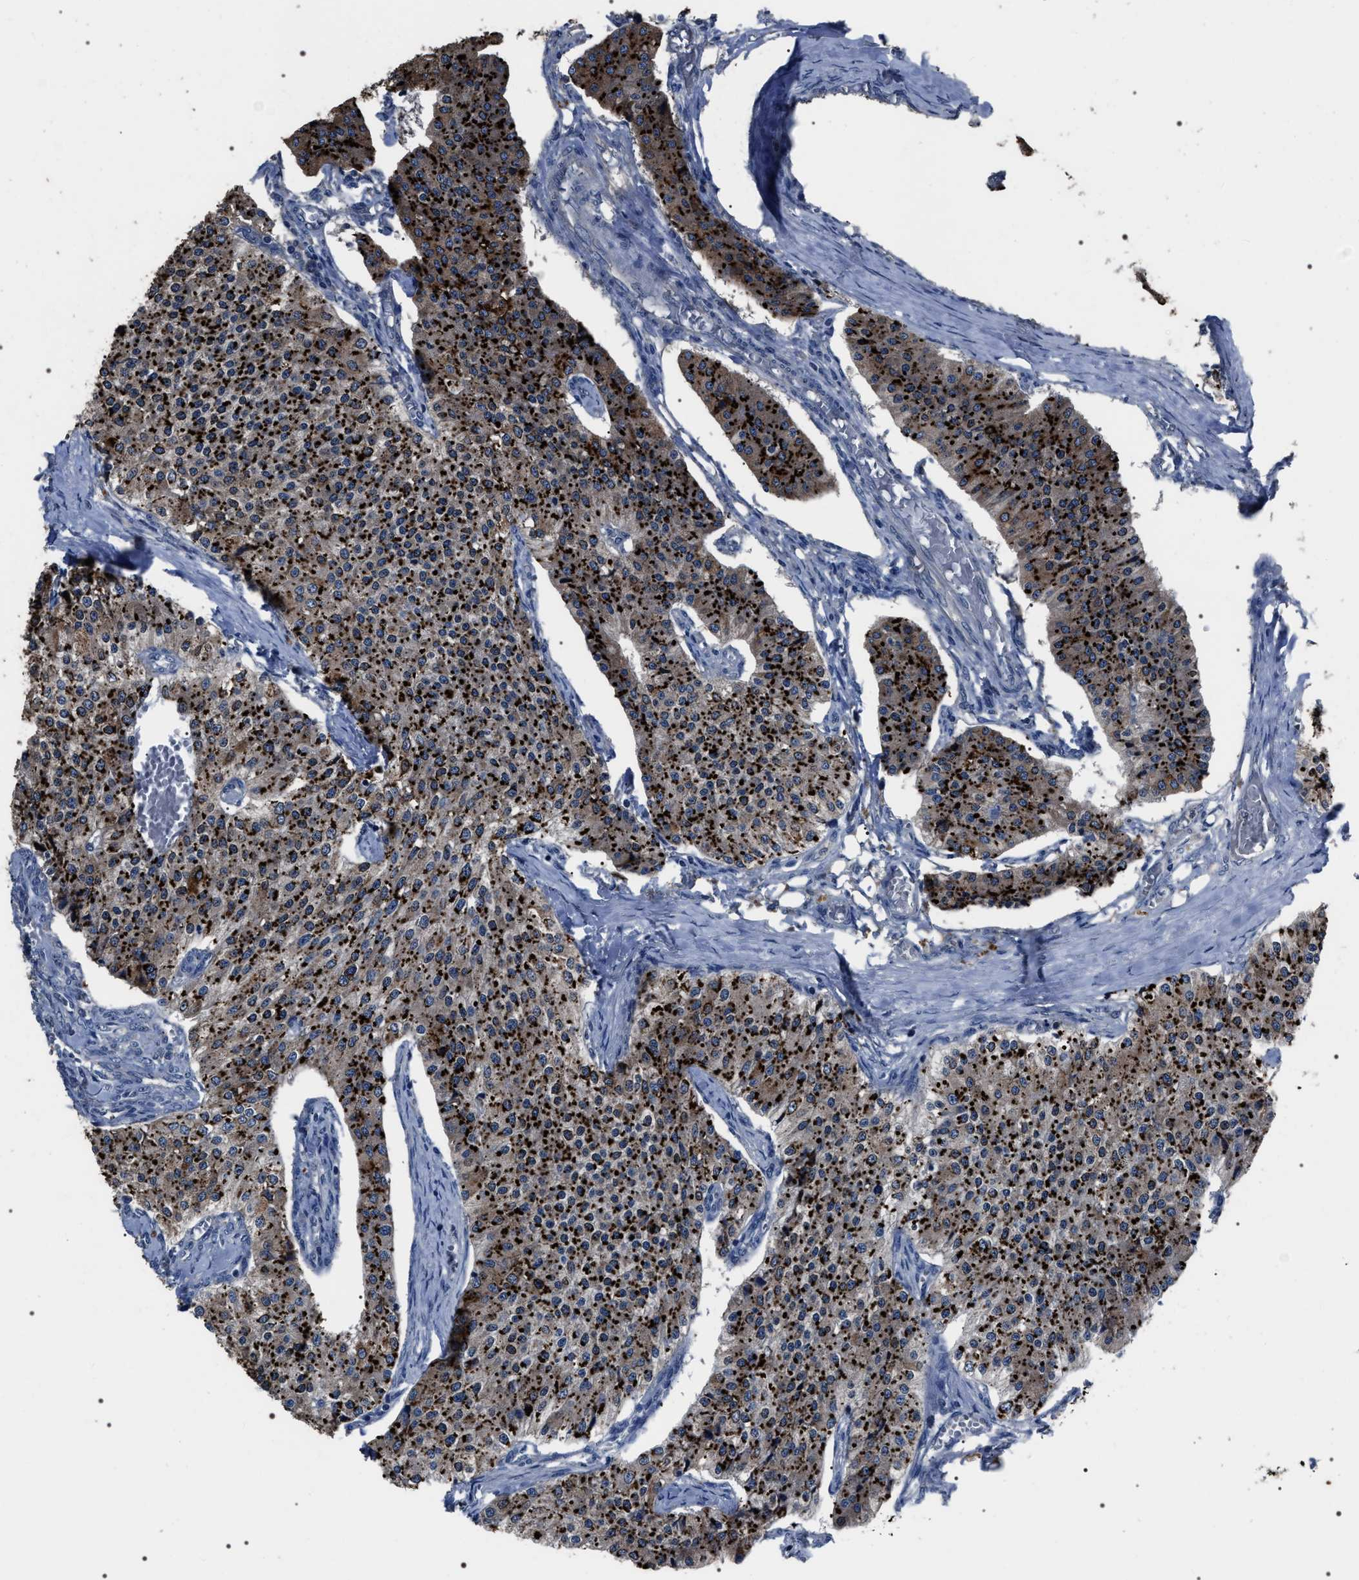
{"staining": {"intensity": "strong", "quantity": "25%-75%", "location": "cytoplasmic/membranous"}, "tissue": "carcinoid", "cell_type": "Tumor cells", "image_type": "cancer", "snomed": [{"axis": "morphology", "description": "Carcinoid, malignant, NOS"}, {"axis": "topography", "description": "Colon"}], "caption": "Tumor cells display high levels of strong cytoplasmic/membranous expression in about 25%-75% of cells in carcinoid. (brown staining indicates protein expression, while blue staining denotes nuclei).", "gene": "TRIM54", "patient": {"sex": "female", "age": 52}}